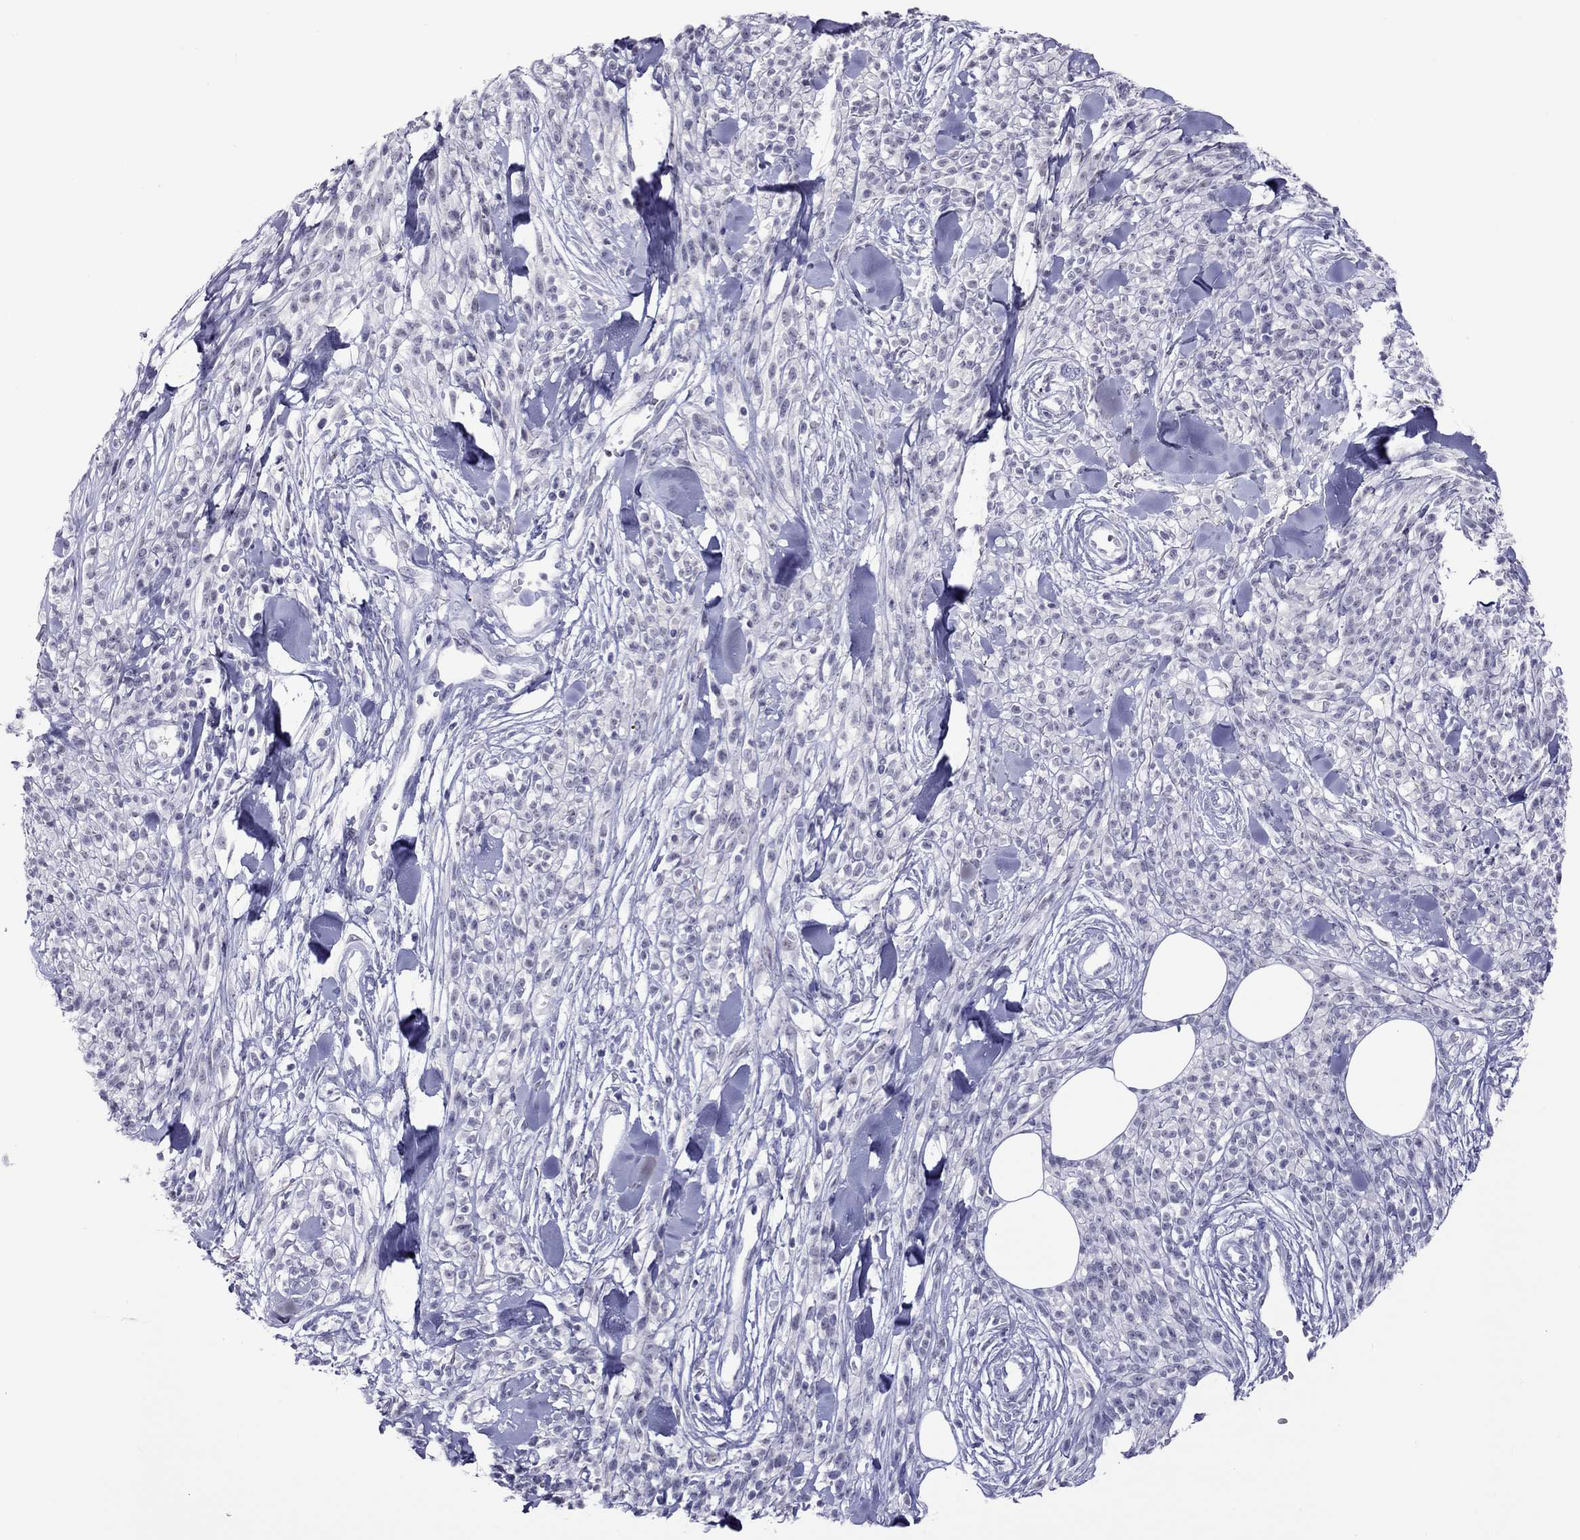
{"staining": {"intensity": "negative", "quantity": "none", "location": "none"}, "tissue": "melanoma", "cell_type": "Tumor cells", "image_type": "cancer", "snomed": [{"axis": "morphology", "description": "Malignant melanoma, NOS"}, {"axis": "topography", "description": "Skin"}, {"axis": "topography", "description": "Skin of trunk"}], "caption": "IHC photomicrograph of malignant melanoma stained for a protein (brown), which displays no staining in tumor cells. (Brightfield microscopy of DAB (3,3'-diaminobenzidine) immunohistochemistry (IHC) at high magnification).", "gene": "CHRNB3", "patient": {"sex": "male", "age": 74}}